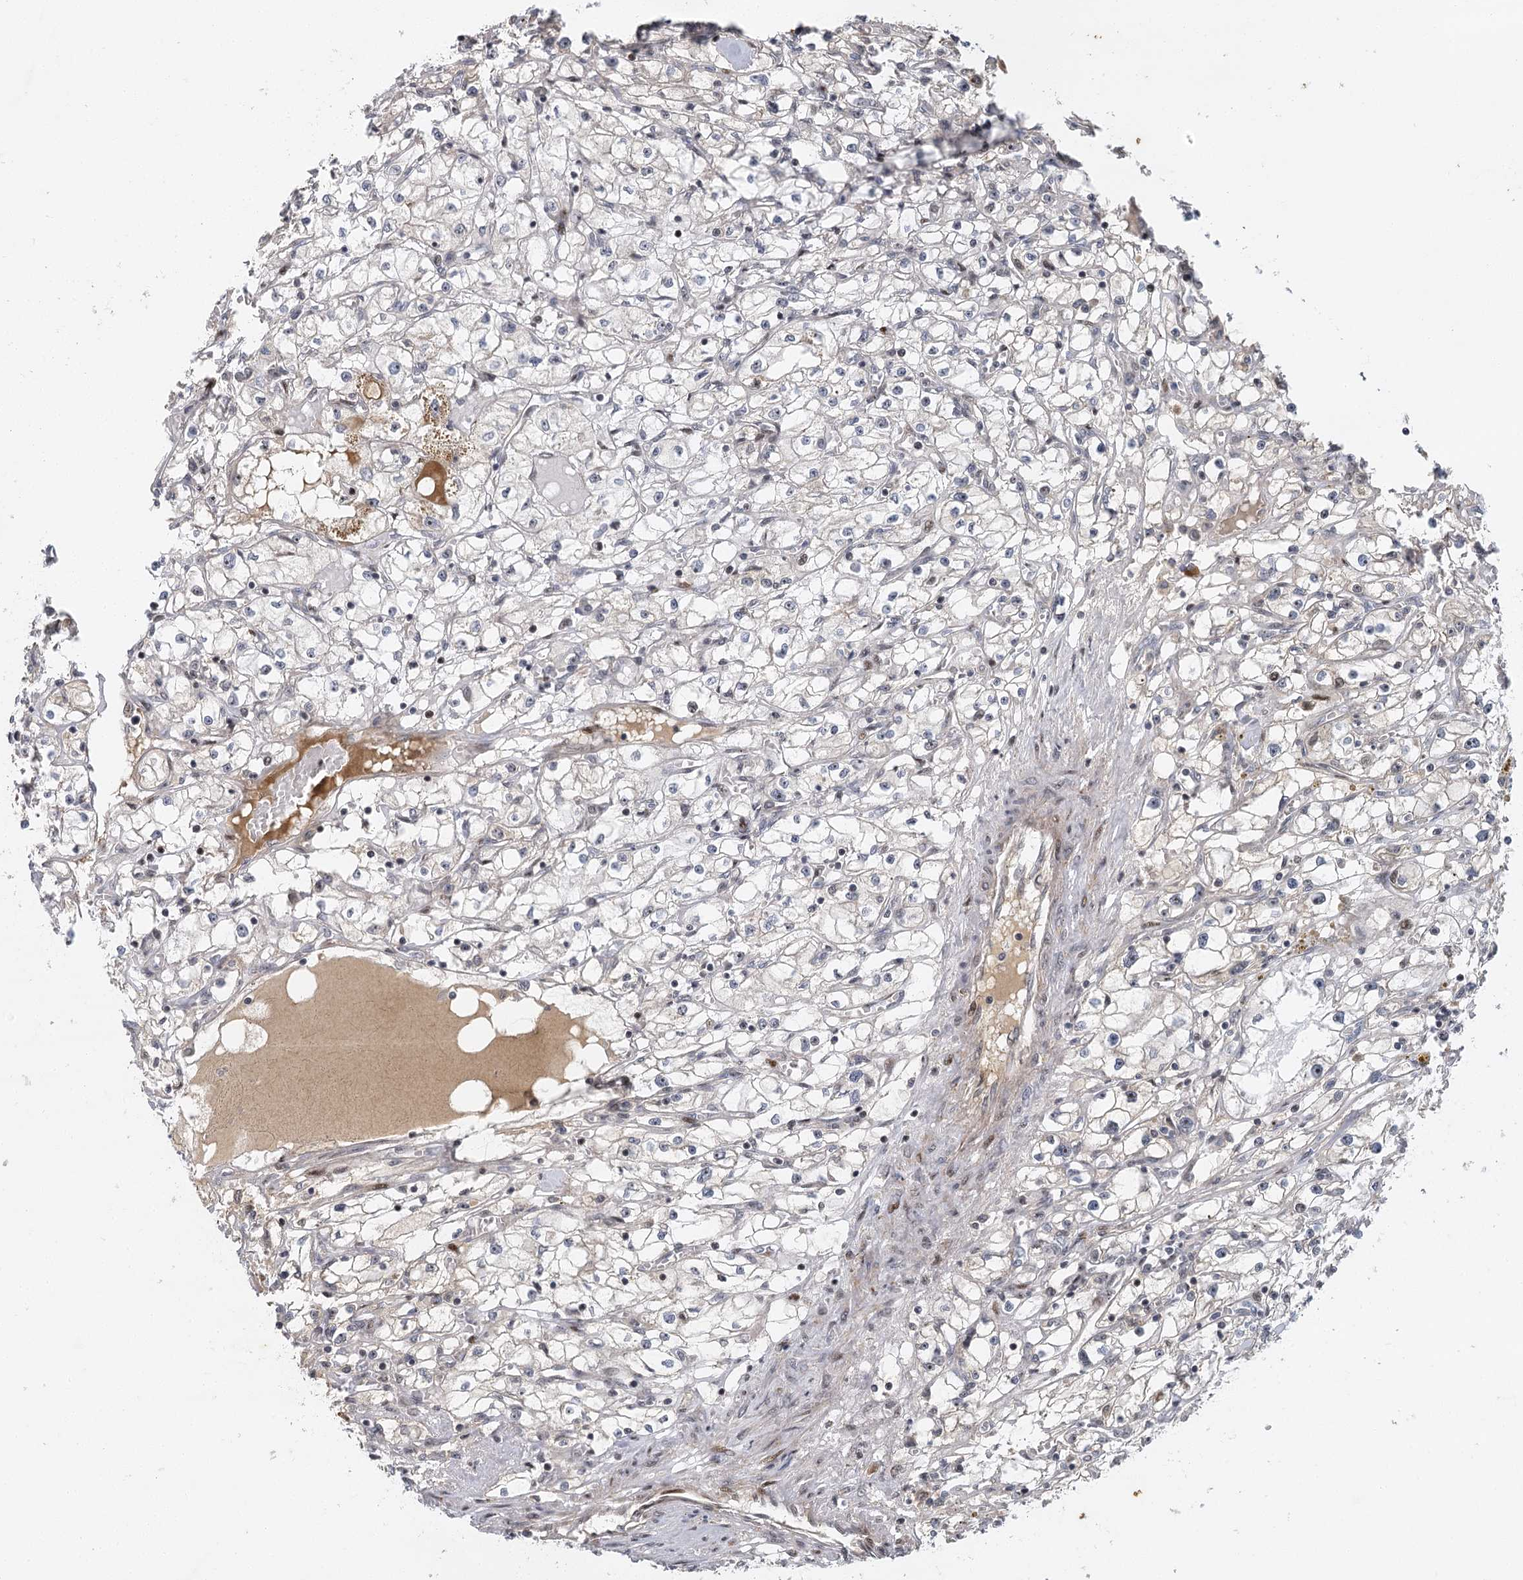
{"staining": {"intensity": "negative", "quantity": "none", "location": "none"}, "tissue": "renal cancer", "cell_type": "Tumor cells", "image_type": "cancer", "snomed": [{"axis": "morphology", "description": "Adenocarcinoma, NOS"}, {"axis": "topography", "description": "Kidney"}], "caption": "Tumor cells show no significant positivity in renal cancer. (Brightfield microscopy of DAB immunohistochemistry (IHC) at high magnification).", "gene": "IL11RA", "patient": {"sex": "male", "age": 56}}